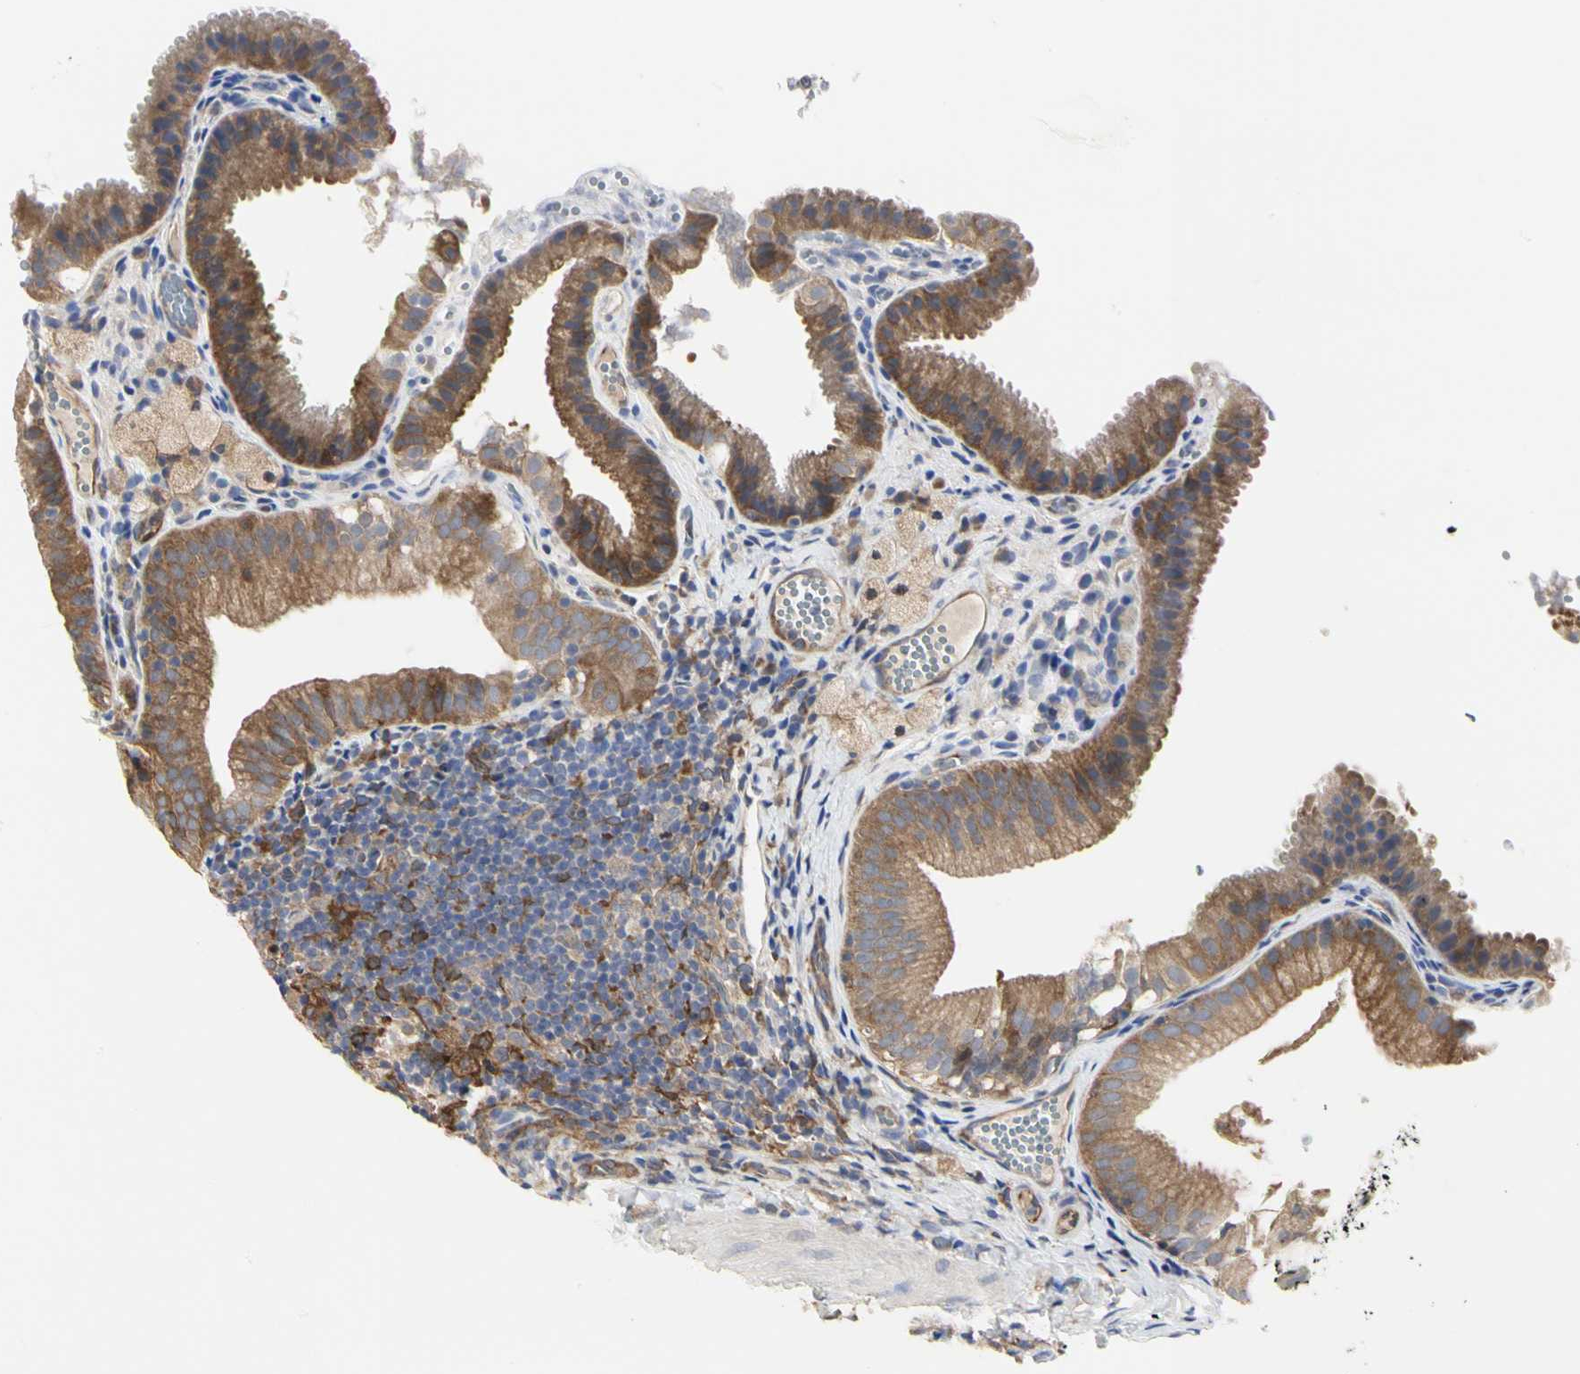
{"staining": {"intensity": "moderate", "quantity": ">75%", "location": "cytoplasmic/membranous"}, "tissue": "gallbladder", "cell_type": "Glandular cells", "image_type": "normal", "snomed": [{"axis": "morphology", "description": "Normal tissue, NOS"}, {"axis": "topography", "description": "Gallbladder"}], "caption": "Unremarkable gallbladder reveals moderate cytoplasmic/membranous positivity in about >75% of glandular cells, visualized by immunohistochemistry. Nuclei are stained in blue.", "gene": "C3orf52", "patient": {"sex": "female", "age": 24}}